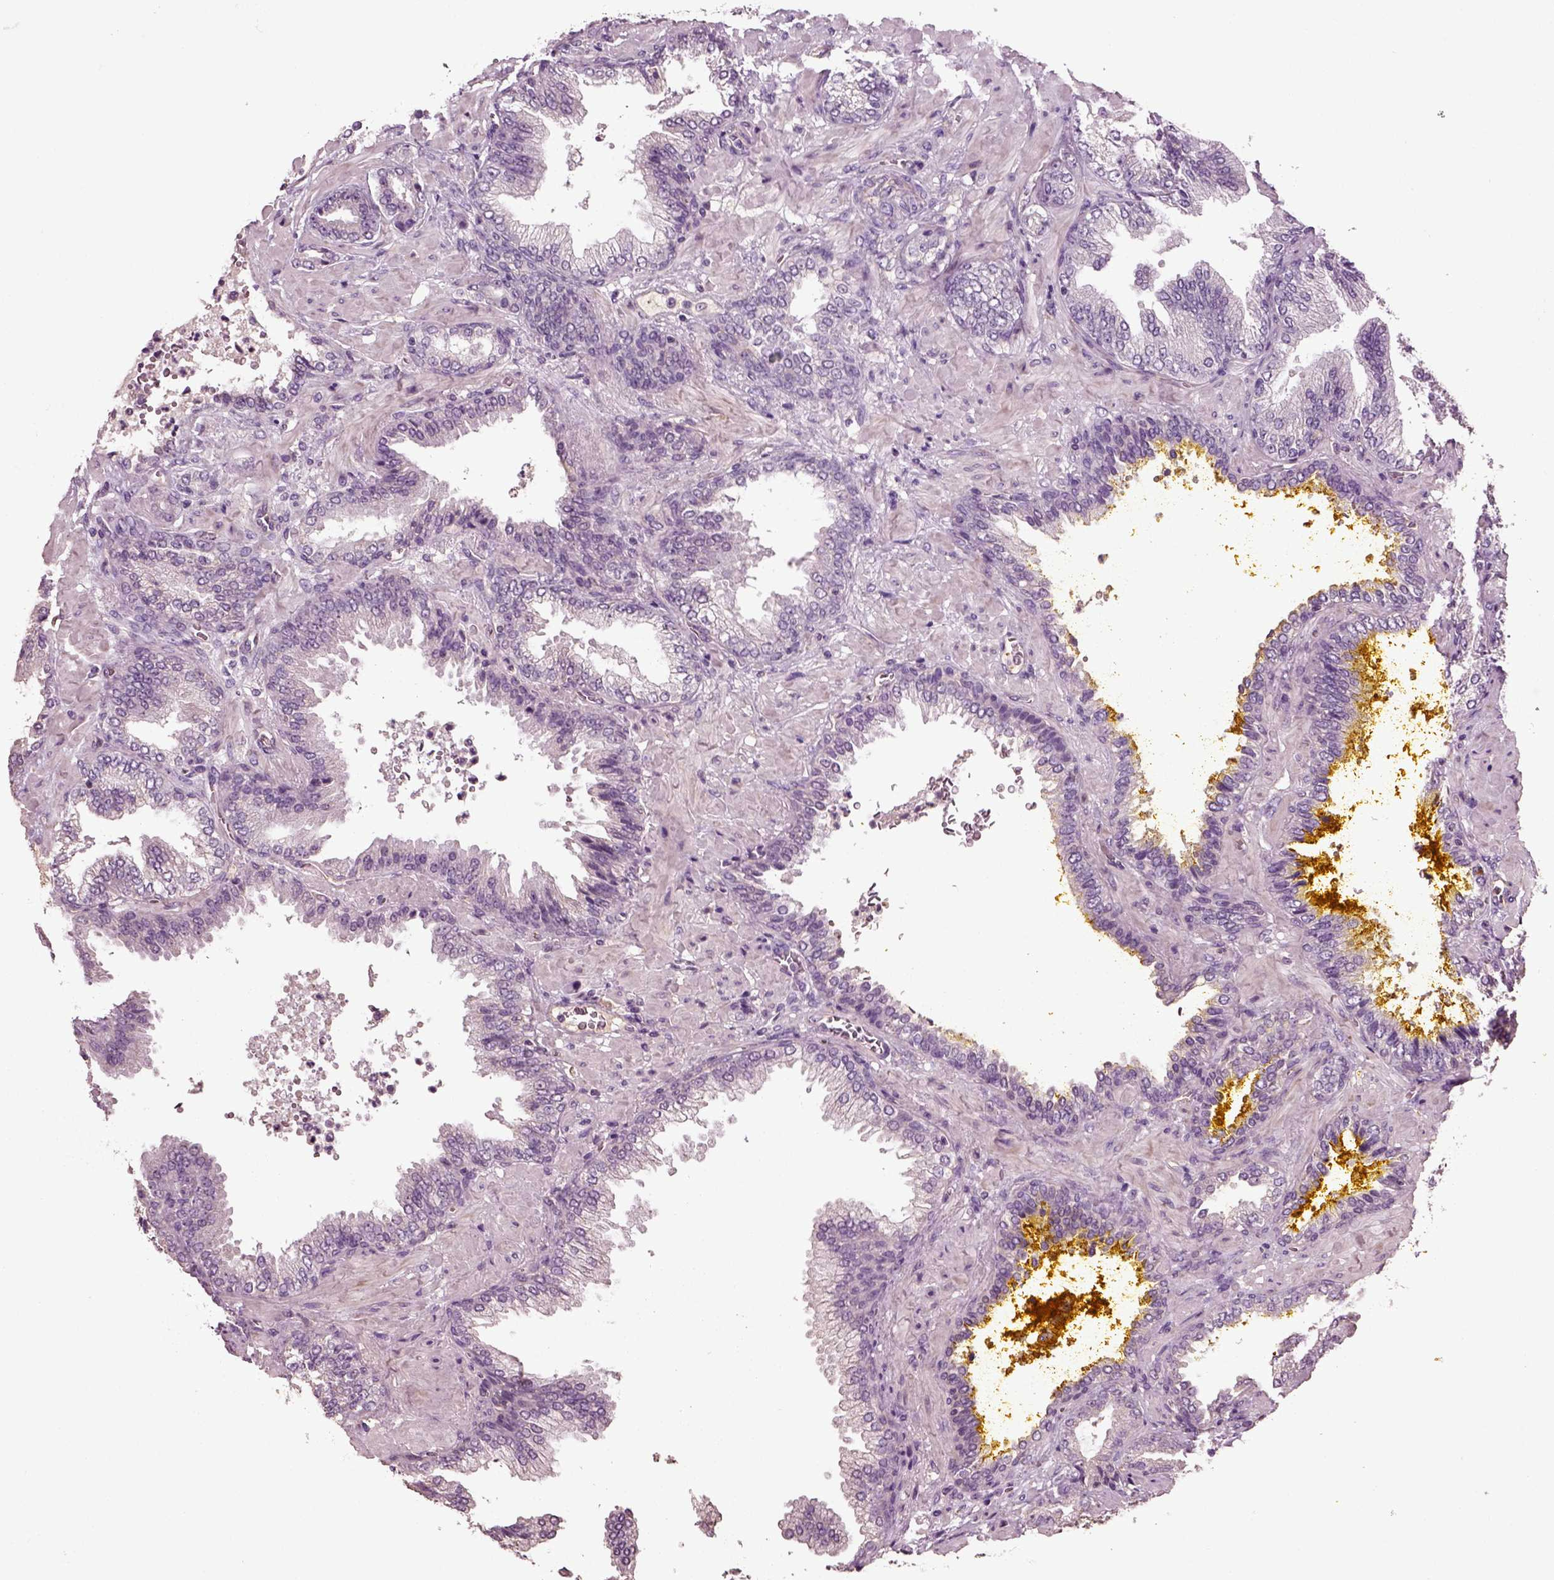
{"staining": {"intensity": "negative", "quantity": "none", "location": "none"}, "tissue": "prostate cancer", "cell_type": "Tumor cells", "image_type": "cancer", "snomed": [{"axis": "morphology", "description": "Adenocarcinoma, Low grade"}, {"axis": "topography", "description": "Prostate"}], "caption": "IHC histopathology image of prostate low-grade adenocarcinoma stained for a protein (brown), which displays no staining in tumor cells.", "gene": "DEFB118", "patient": {"sex": "male", "age": 68}}